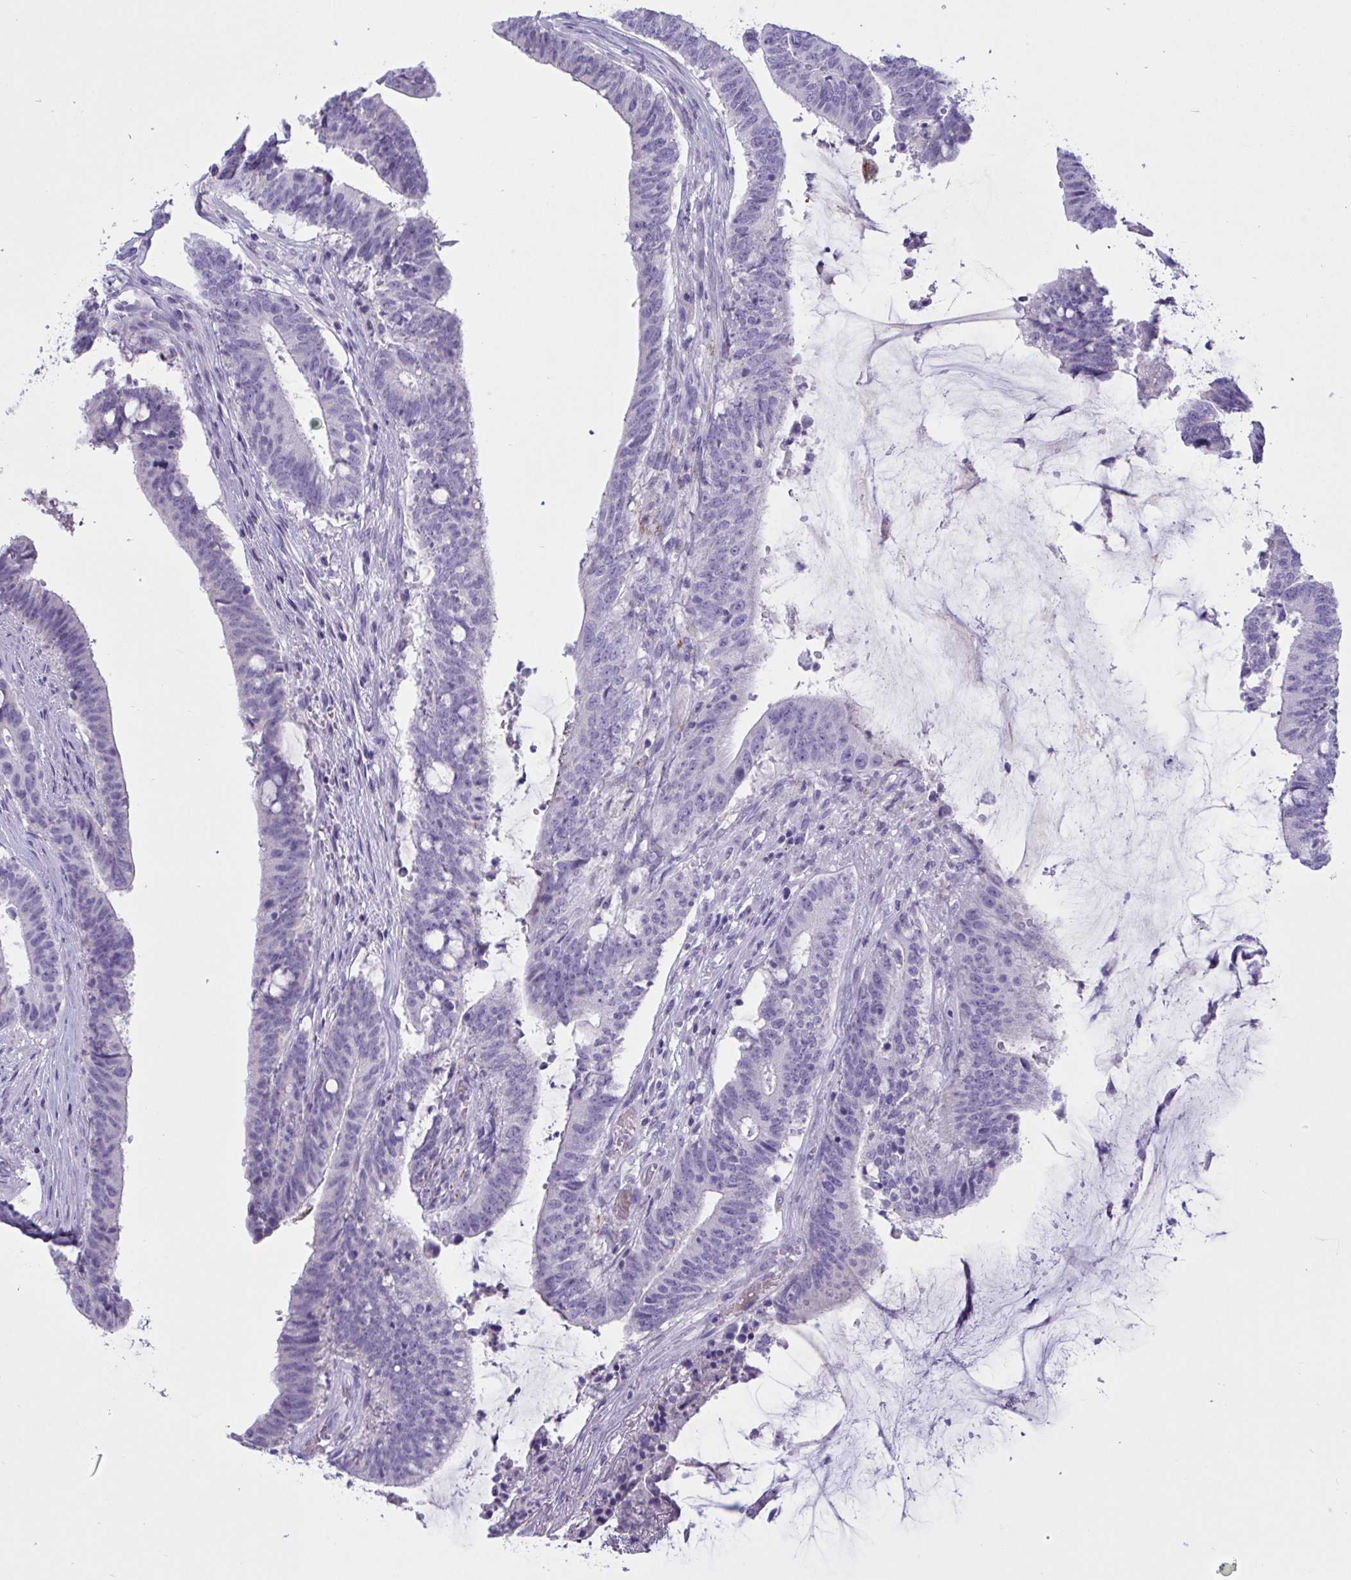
{"staining": {"intensity": "negative", "quantity": "none", "location": "none"}, "tissue": "colorectal cancer", "cell_type": "Tumor cells", "image_type": "cancer", "snomed": [{"axis": "morphology", "description": "Adenocarcinoma, NOS"}, {"axis": "topography", "description": "Colon"}], "caption": "Tumor cells are negative for protein expression in human colorectal cancer.", "gene": "OXLD1", "patient": {"sex": "female", "age": 43}}